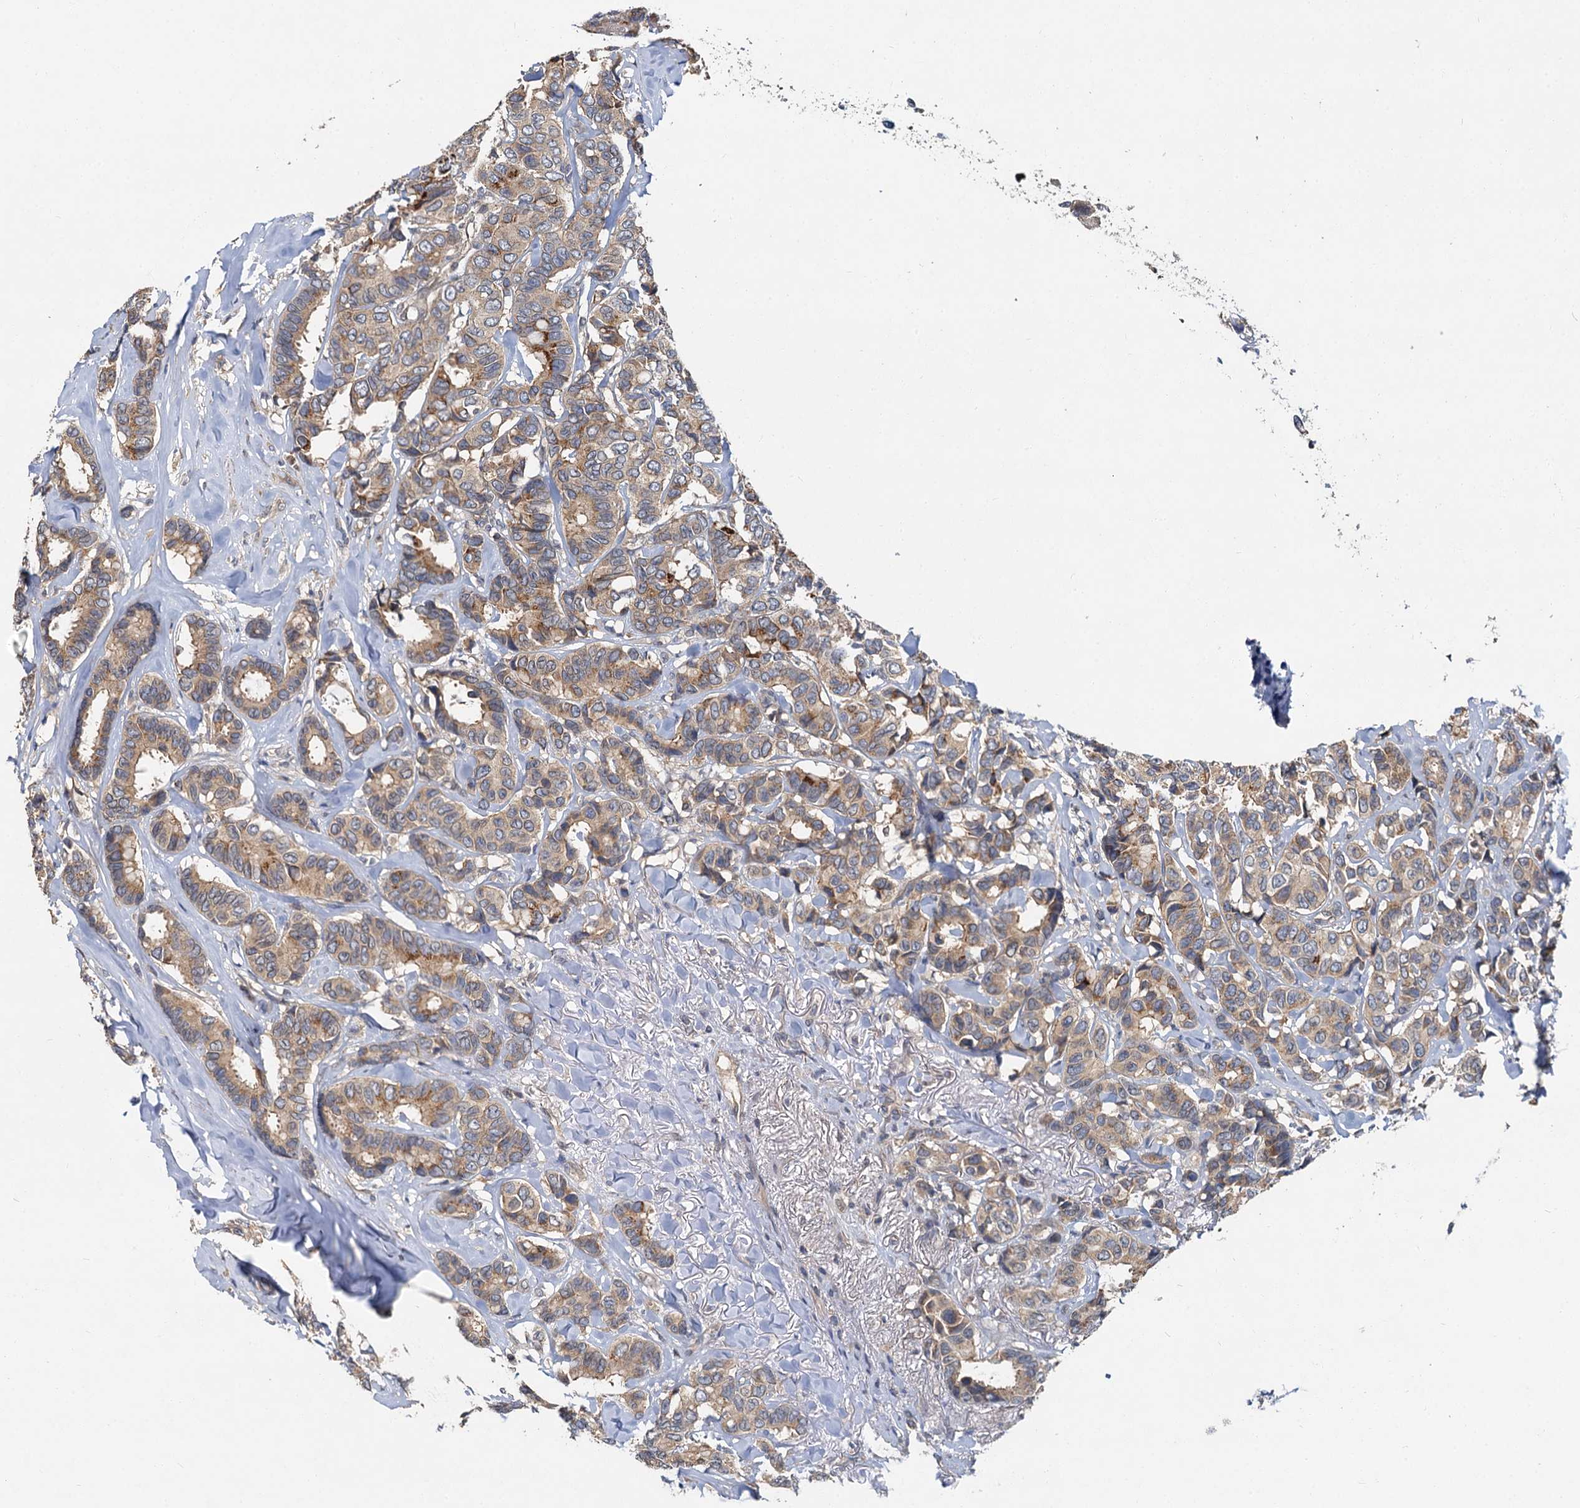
{"staining": {"intensity": "moderate", "quantity": ">75%", "location": "cytoplasmic/membranous"}, "tissue": "breast cancer", "cell_type": "Tumor cells", "image_type": "cancer", "snomed": [{"axis": "morphology", "description": "Duct carcinoma"}, {"axis": "topography", "description": "Breast"}], "caption": "Immunohistochemical staining of human breast cancer shows moderate cytoplasmic/membranous protein staining in about >75% of tumor cells.", "gene": "ZNF324", "patient": {"sex": "female", "age": 87}}